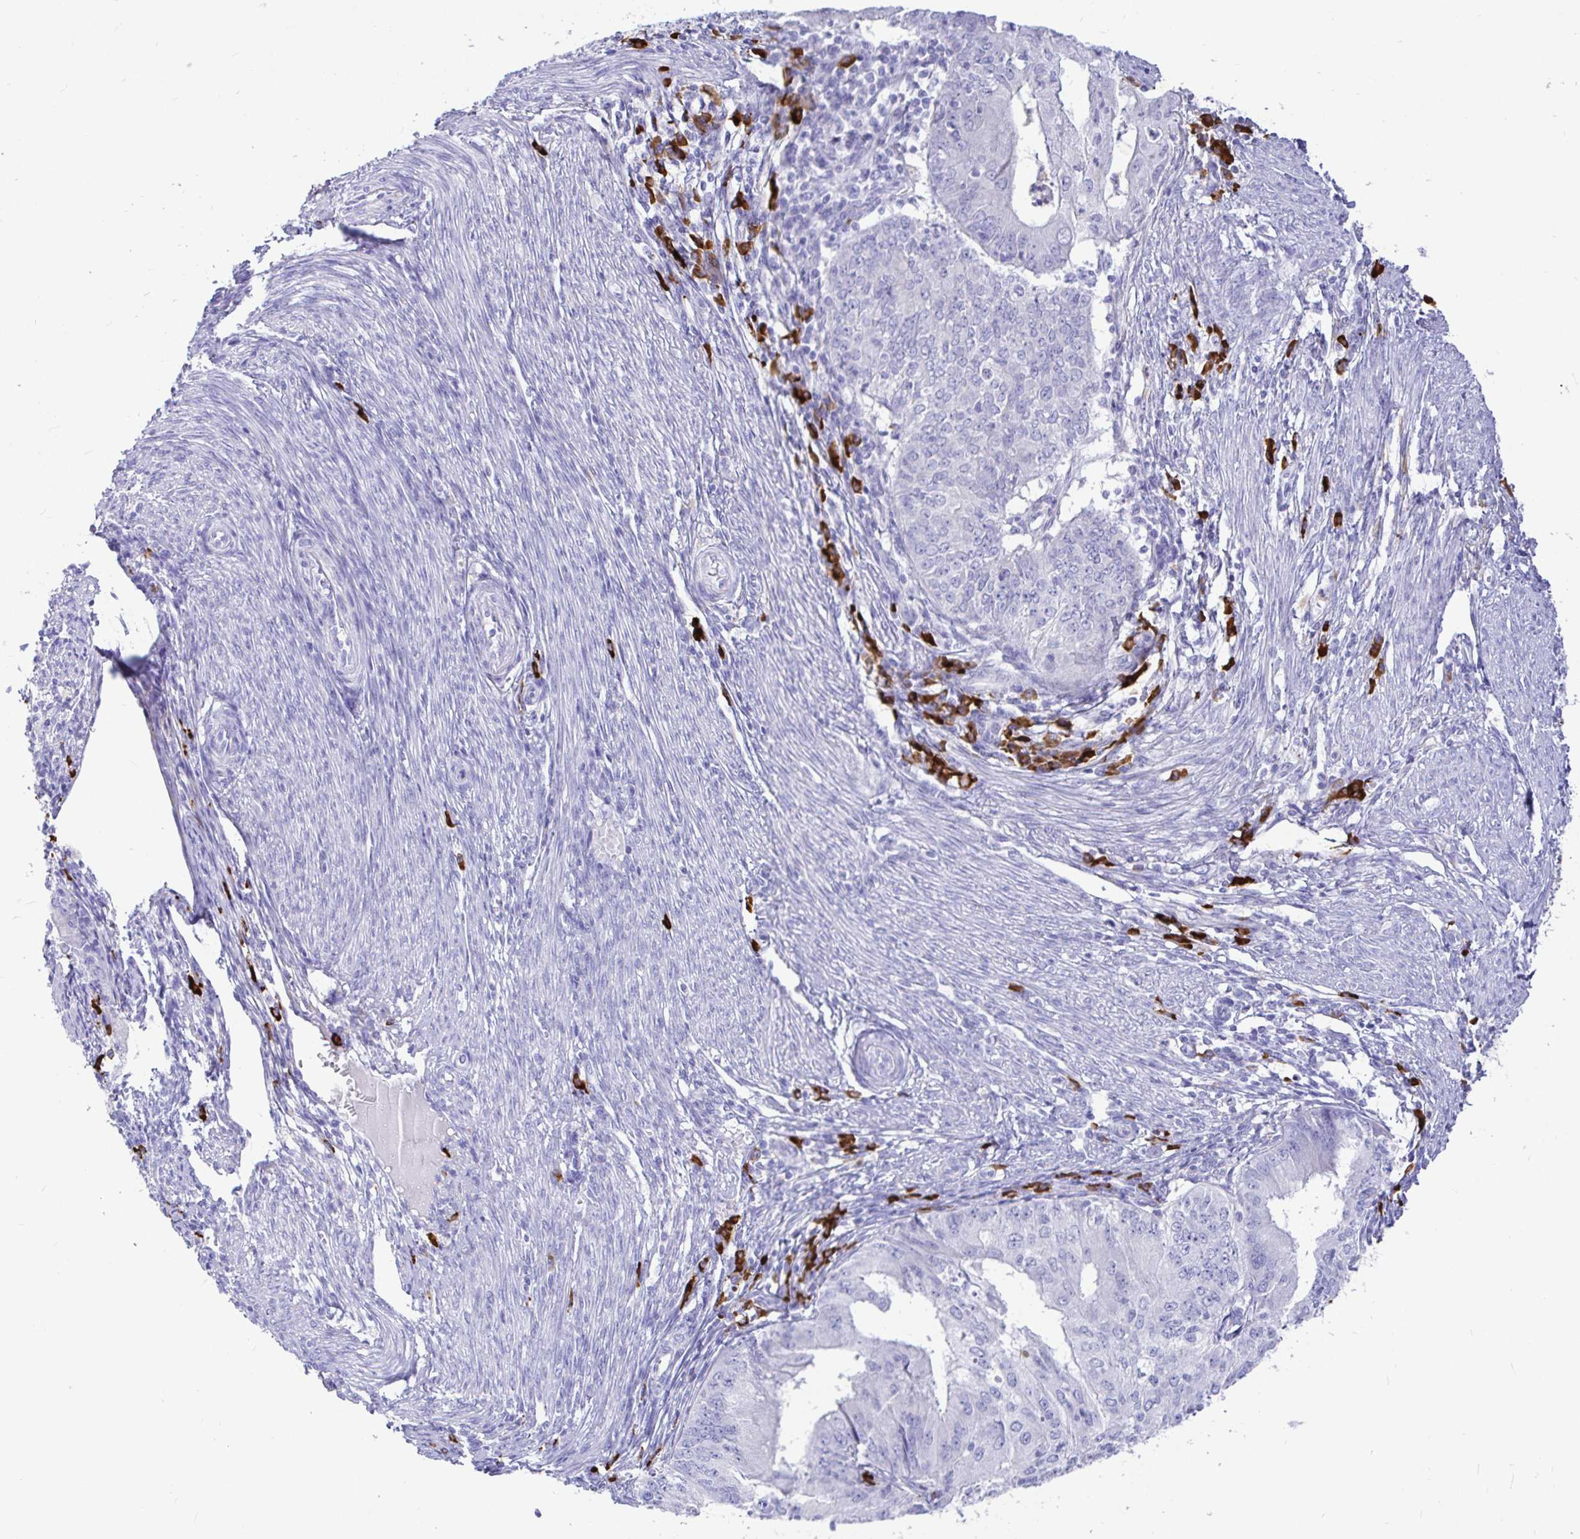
{"staining": {"intensity": "negative", "quantity": "none", "location": "none"}, "tissue": "endometrial cancer", "cell_type": "Tumor cells", "image_type": "cancer", "snomed": [{"axis": "morphology", "description": "Adenocarcinoma, NOS"}, {"axis": "topography", "description": "Endometrium"}], "caption": "Micrograph shows no significant protein staining in tumor cells of endometrial cancer (adenocarcinoma).", "gene": "CCDC62", "patient": {"sex": "female", "age": 50}}